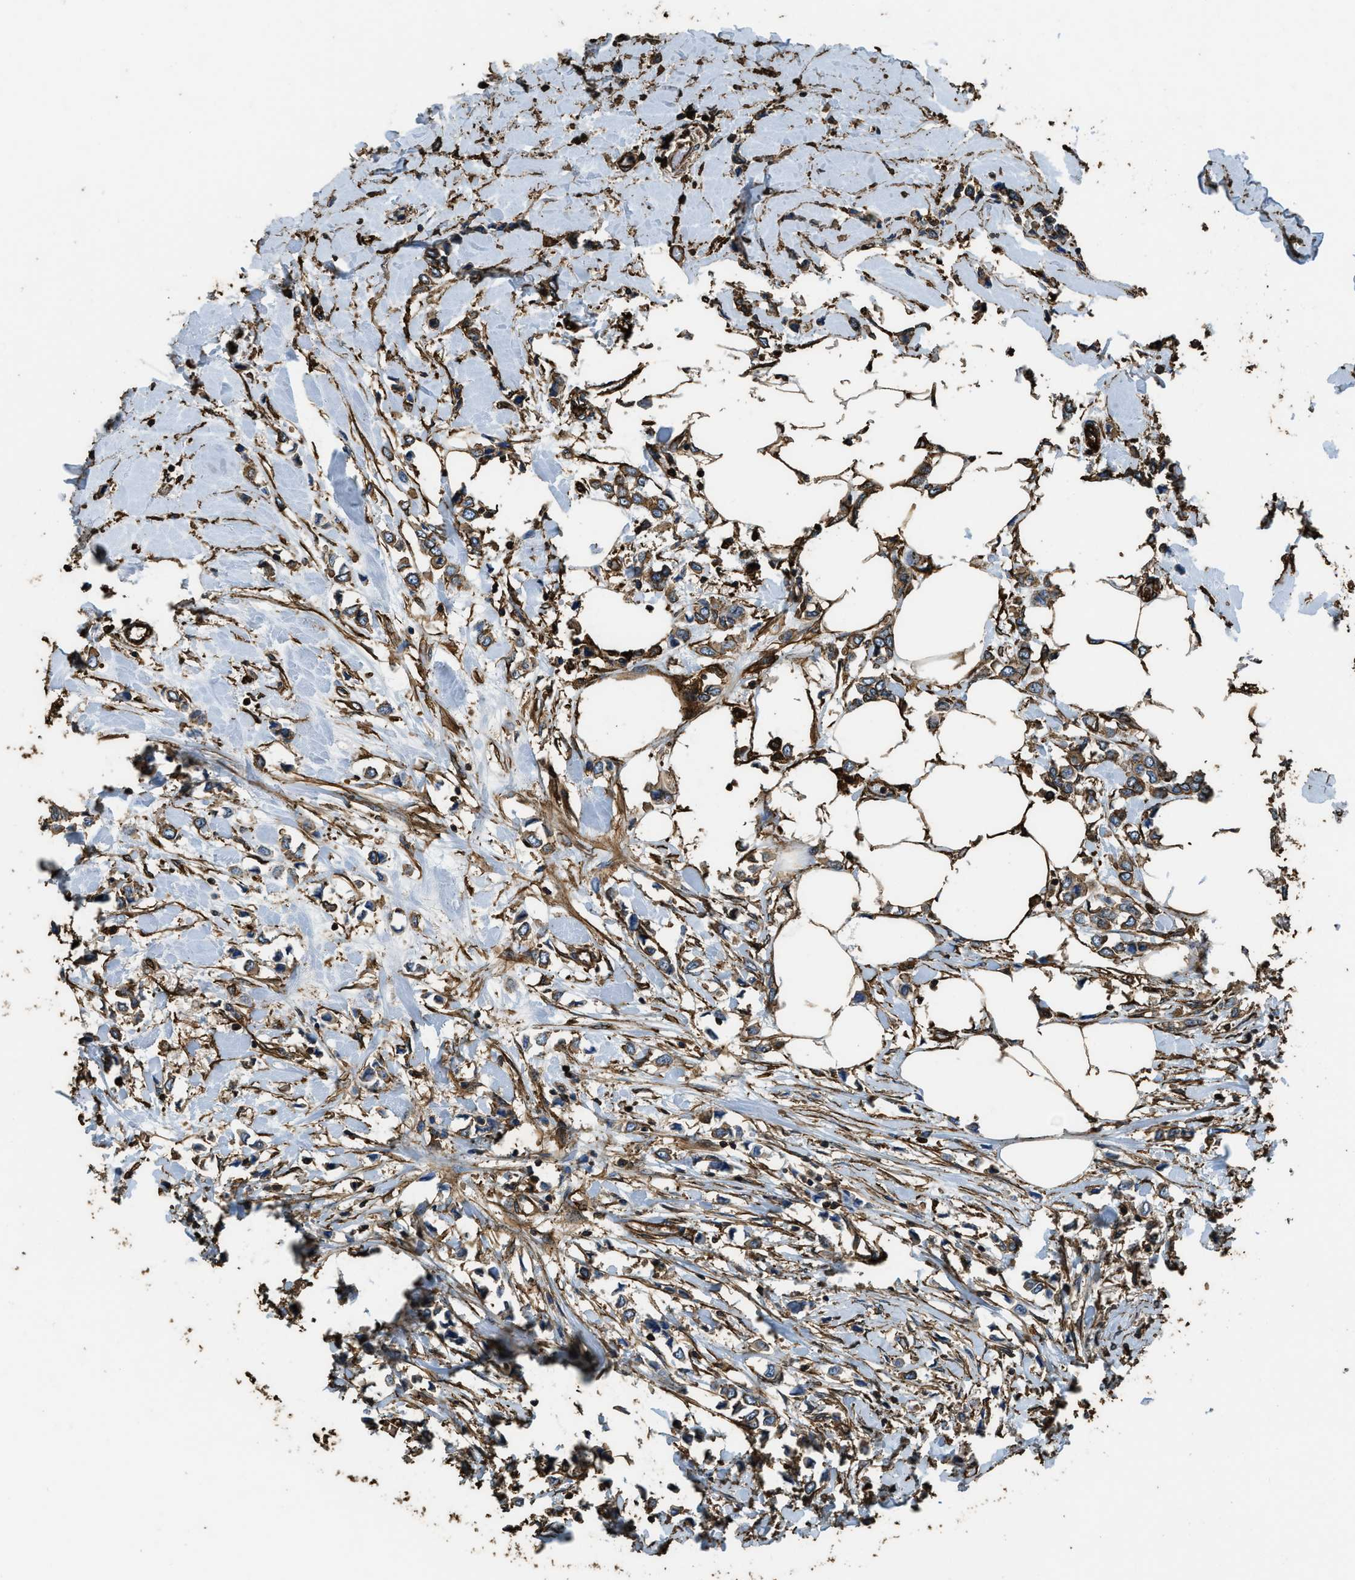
{"staining": {"intensity": "moderate", "quantity": ">75%", "location": "cytoplasmic/membranous"}, "tissue": "breast cancer", "cell_type": "Tumor cells", "image_type": "cancer", "snomed": [{"axis": "morphology", "description": "Lobular carcinoma"}, {"axis": "topography", "description": "Breast"}], "caption": "Immunohistochemistry photomicrograph of human lobular carcinoma (breast) stained for a protein (brown), which displays medium levels of moderate cytoplasmic/membranous positivity in about >75% of tumor cells.", "gene": "ACCS", "patient": {"sex": "female", "age": 51}}